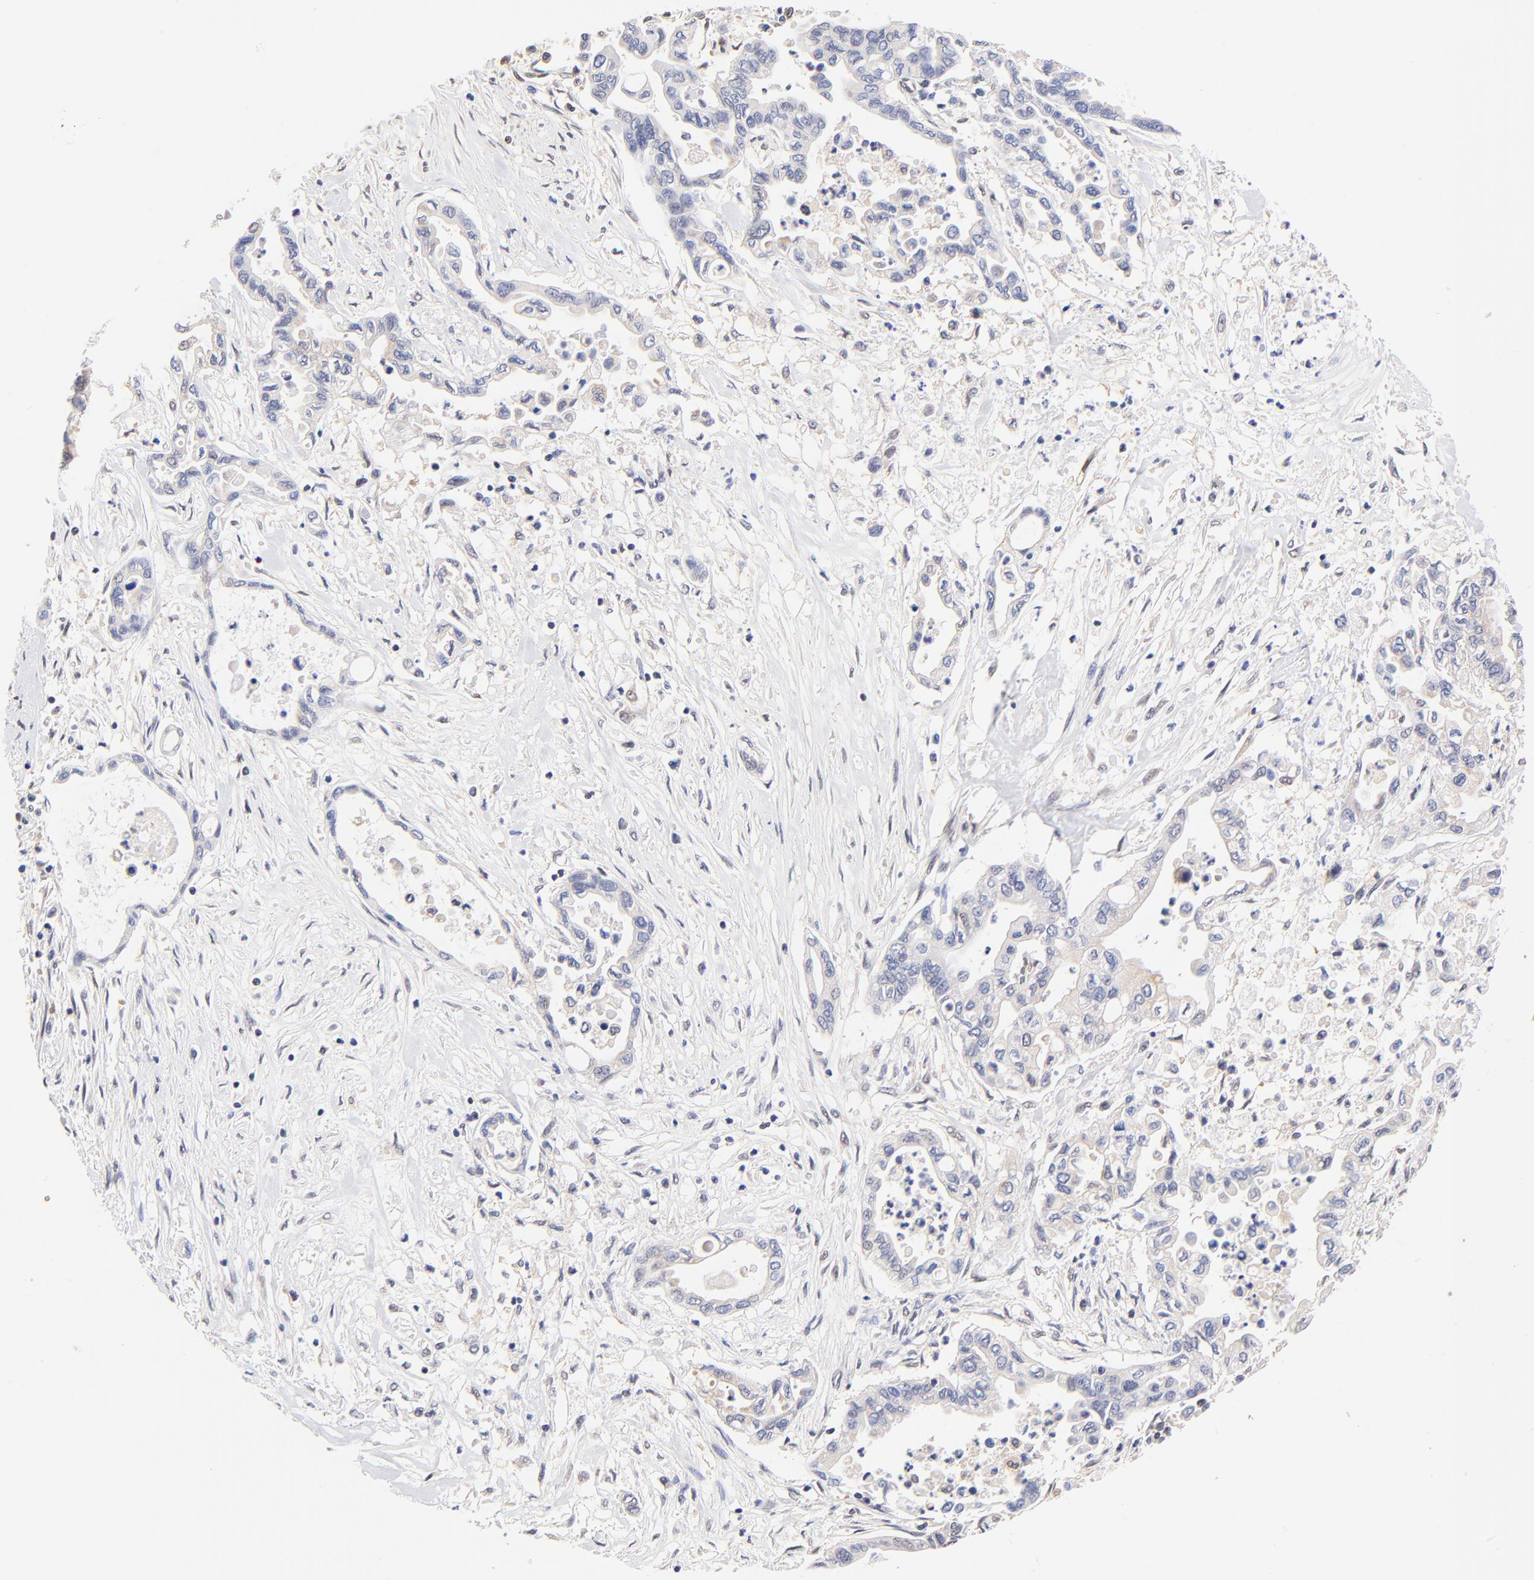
{"staining": {"intensity": "negative", "quantity": "none", "location": "none"}, "tissue": "pancreatic cancer", "cell_type": "Tumor cells", "image_type": "cancer", "snomed": [{"axis": "morphology", "description": "Adenocarcinoma, NOS"}, {"axis": "topography", "description": "Pancreas"}], "caption": "Pancreatic adenocarcinoma stained for a protein using immunohistochemistry demonstrates no positivity tumor cells.", "gene": "TXNL1", "patient": {"sex": "female", "age": 57}}